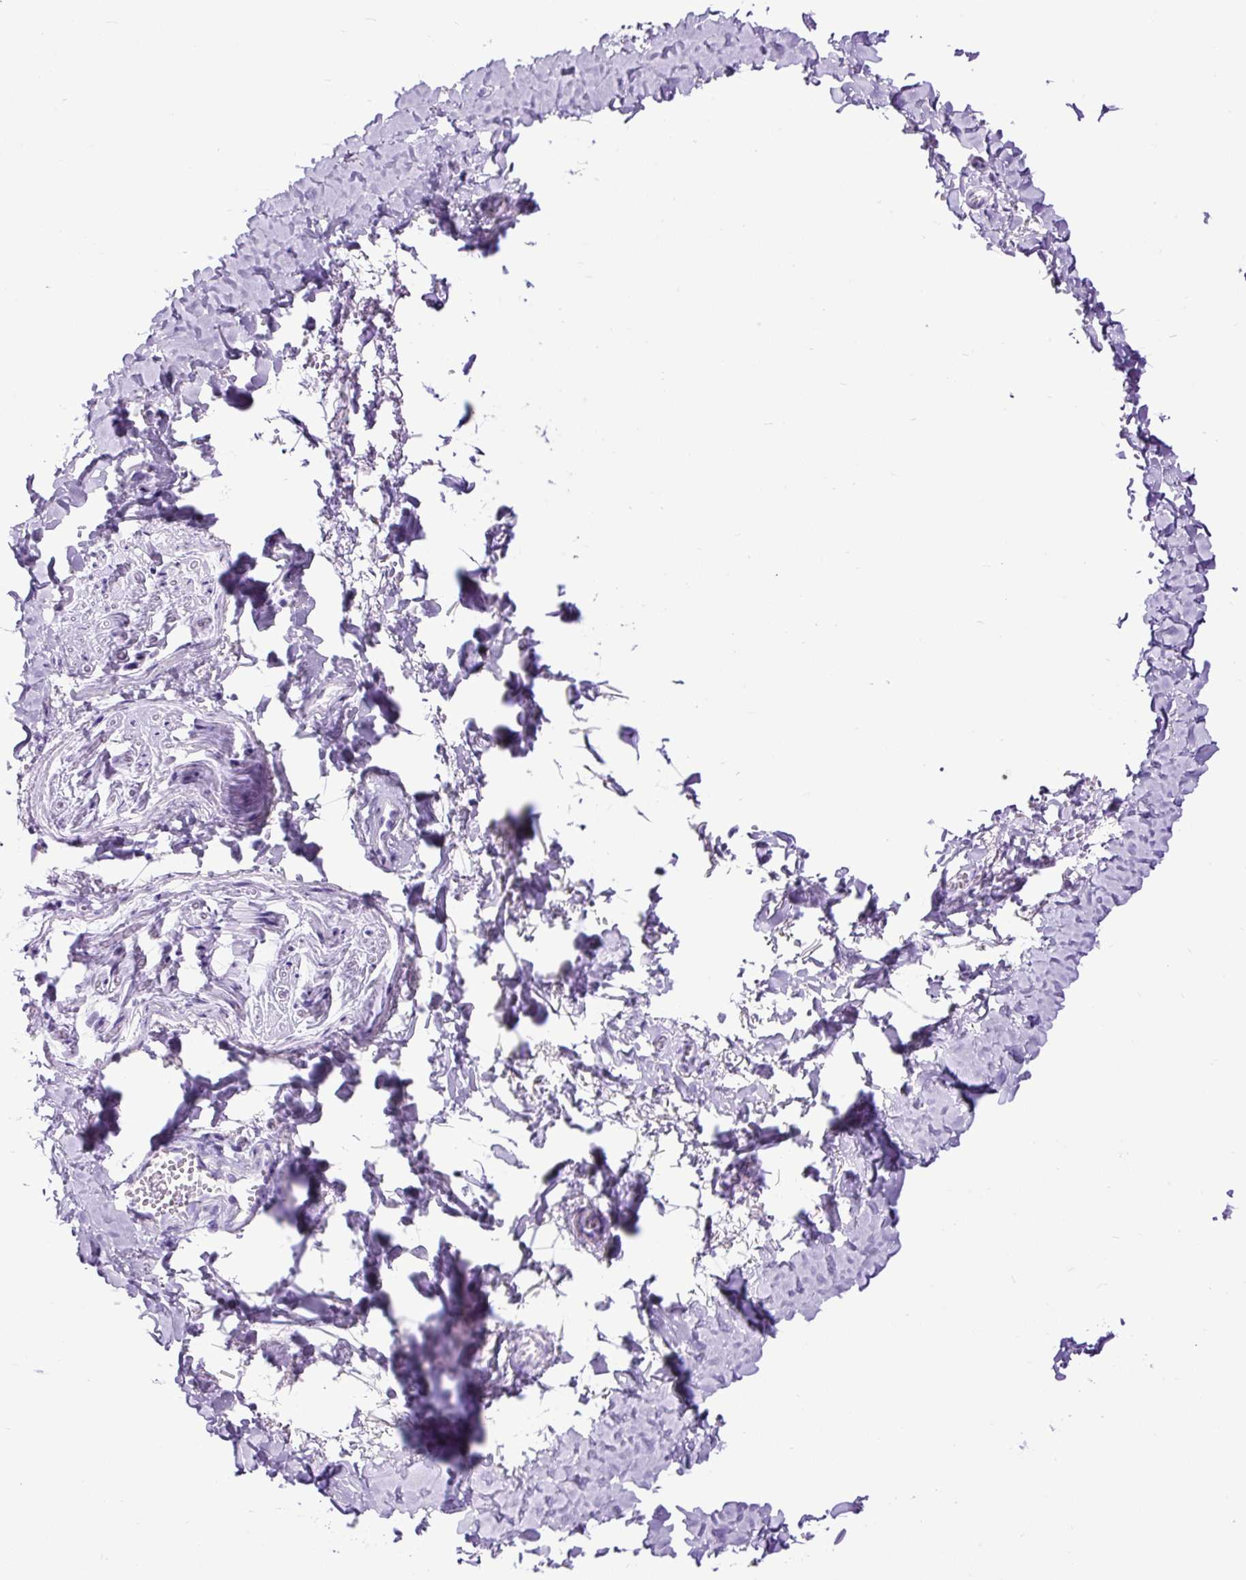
{"staining": {"intensity": "negative", "quantity": "none", "location": "none"}, "tissue": "adipose tissue", "cell_type": "Adipocytes", "image_type": "normal", "snomed": [{"axis": "morphology", "description": "Normal tissue, NOS"}, {"axis": "topography", "description": "Vulva"}, {"axis": "topography", "description": "Vagina"}, {"axis": "topography", "description": "Peripheral nerve tissue"}], "caption": "Immunohistochemistry (IHC) of unremarkable adipose tissue displays no expression in adipocytes.", "gene": "RACGAP1", "patient": {"sex": "female", "age": 66}}